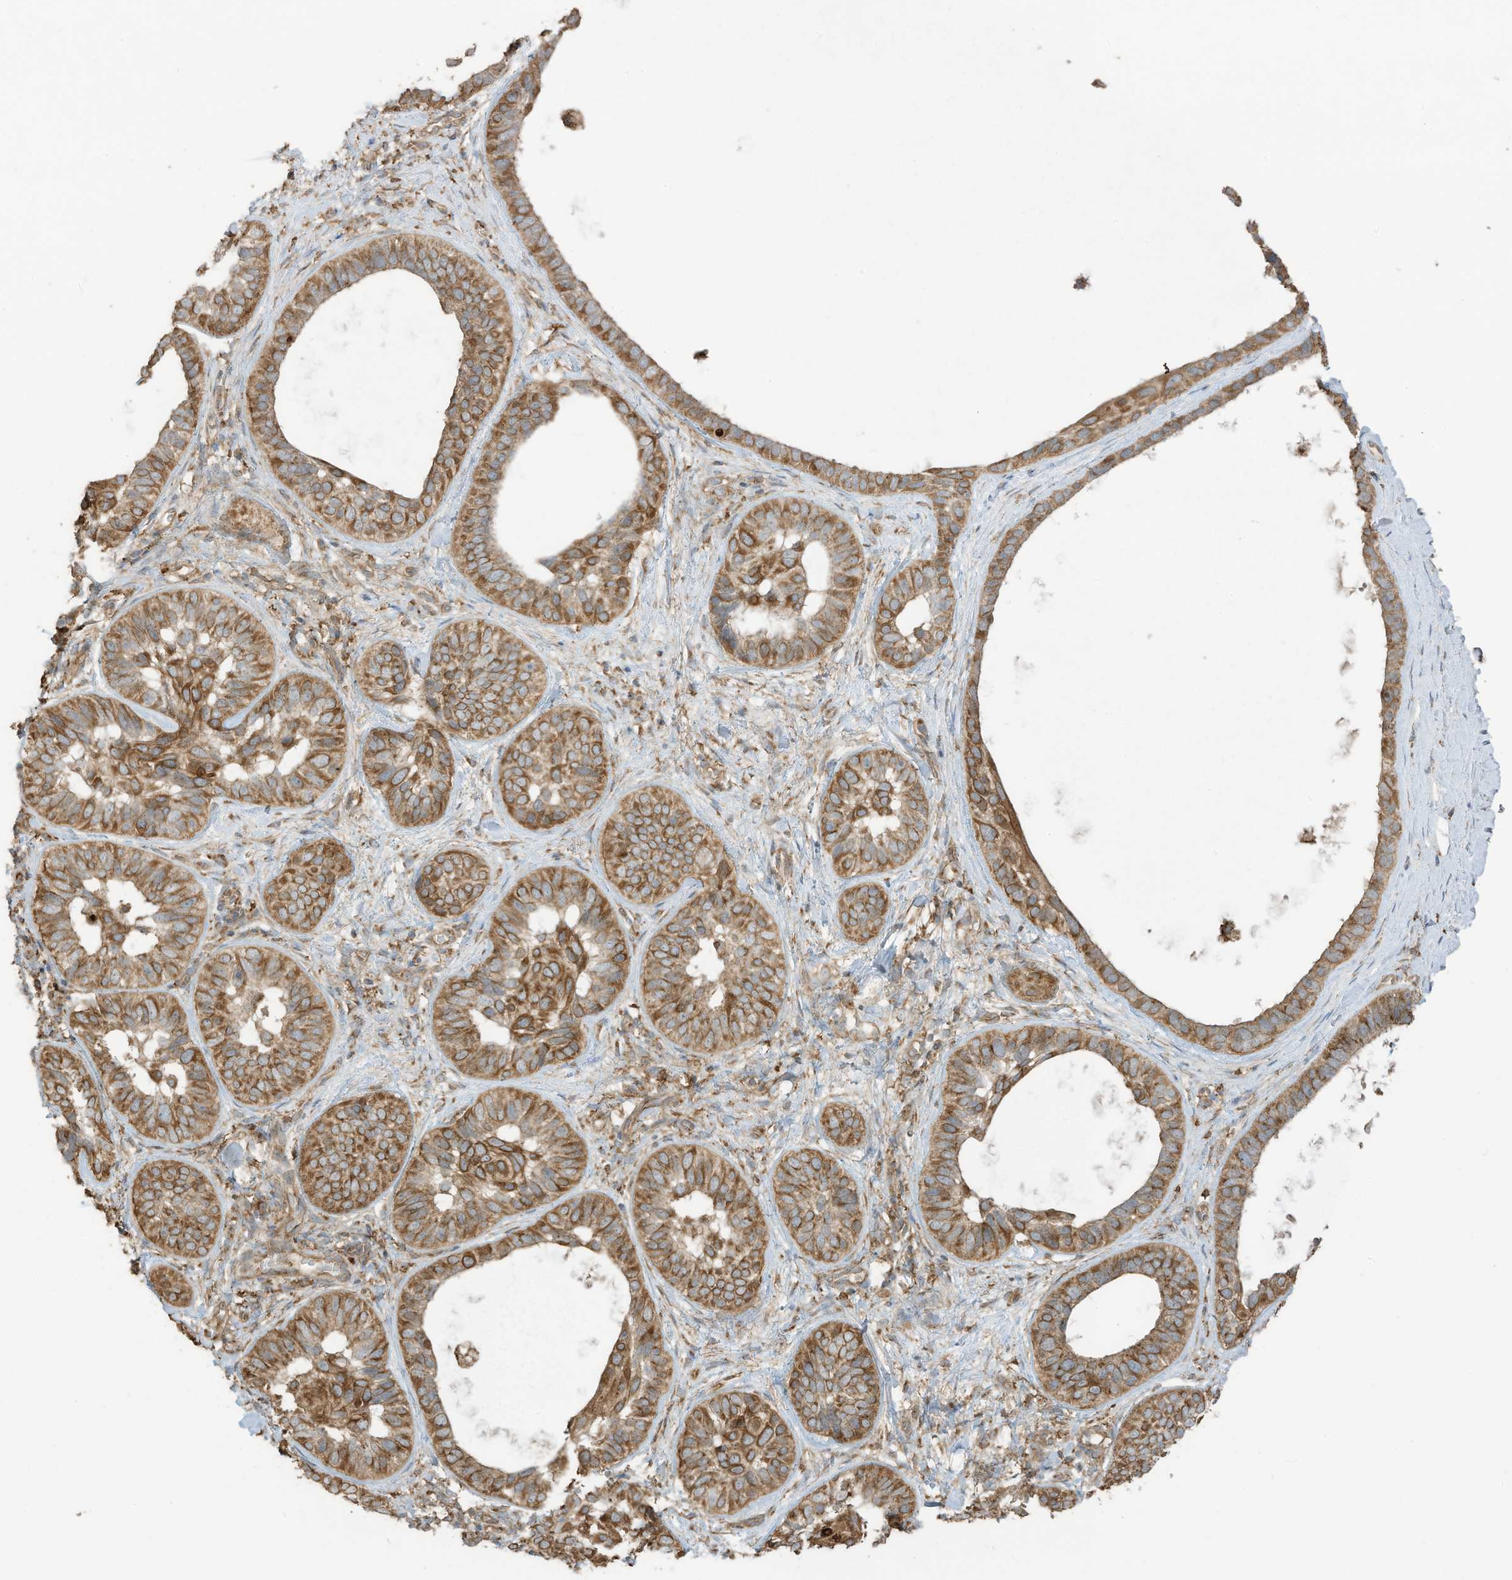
{"staining": {"intensity": "moderate", "quantity": ">75%", "location": "cytoplasmic/membranous"}, "tissue": "skin cancer", "cell_type": "Tumor cells", "image_type": "cancer", "snomed": [{"axis": "morphology", "description": "Basal cell carcinoma"}, {"axis": "topography", "description": "Skin"}], "caption": "There is medium levels of moderate cytoplasmic/membranous expression in tumor cells of skin basal cell carcinoma, as demonstrated by immunohistochemical staining (brown color).", "gene": "CGAS", "patient": {"sex": "male", "age": 62}}